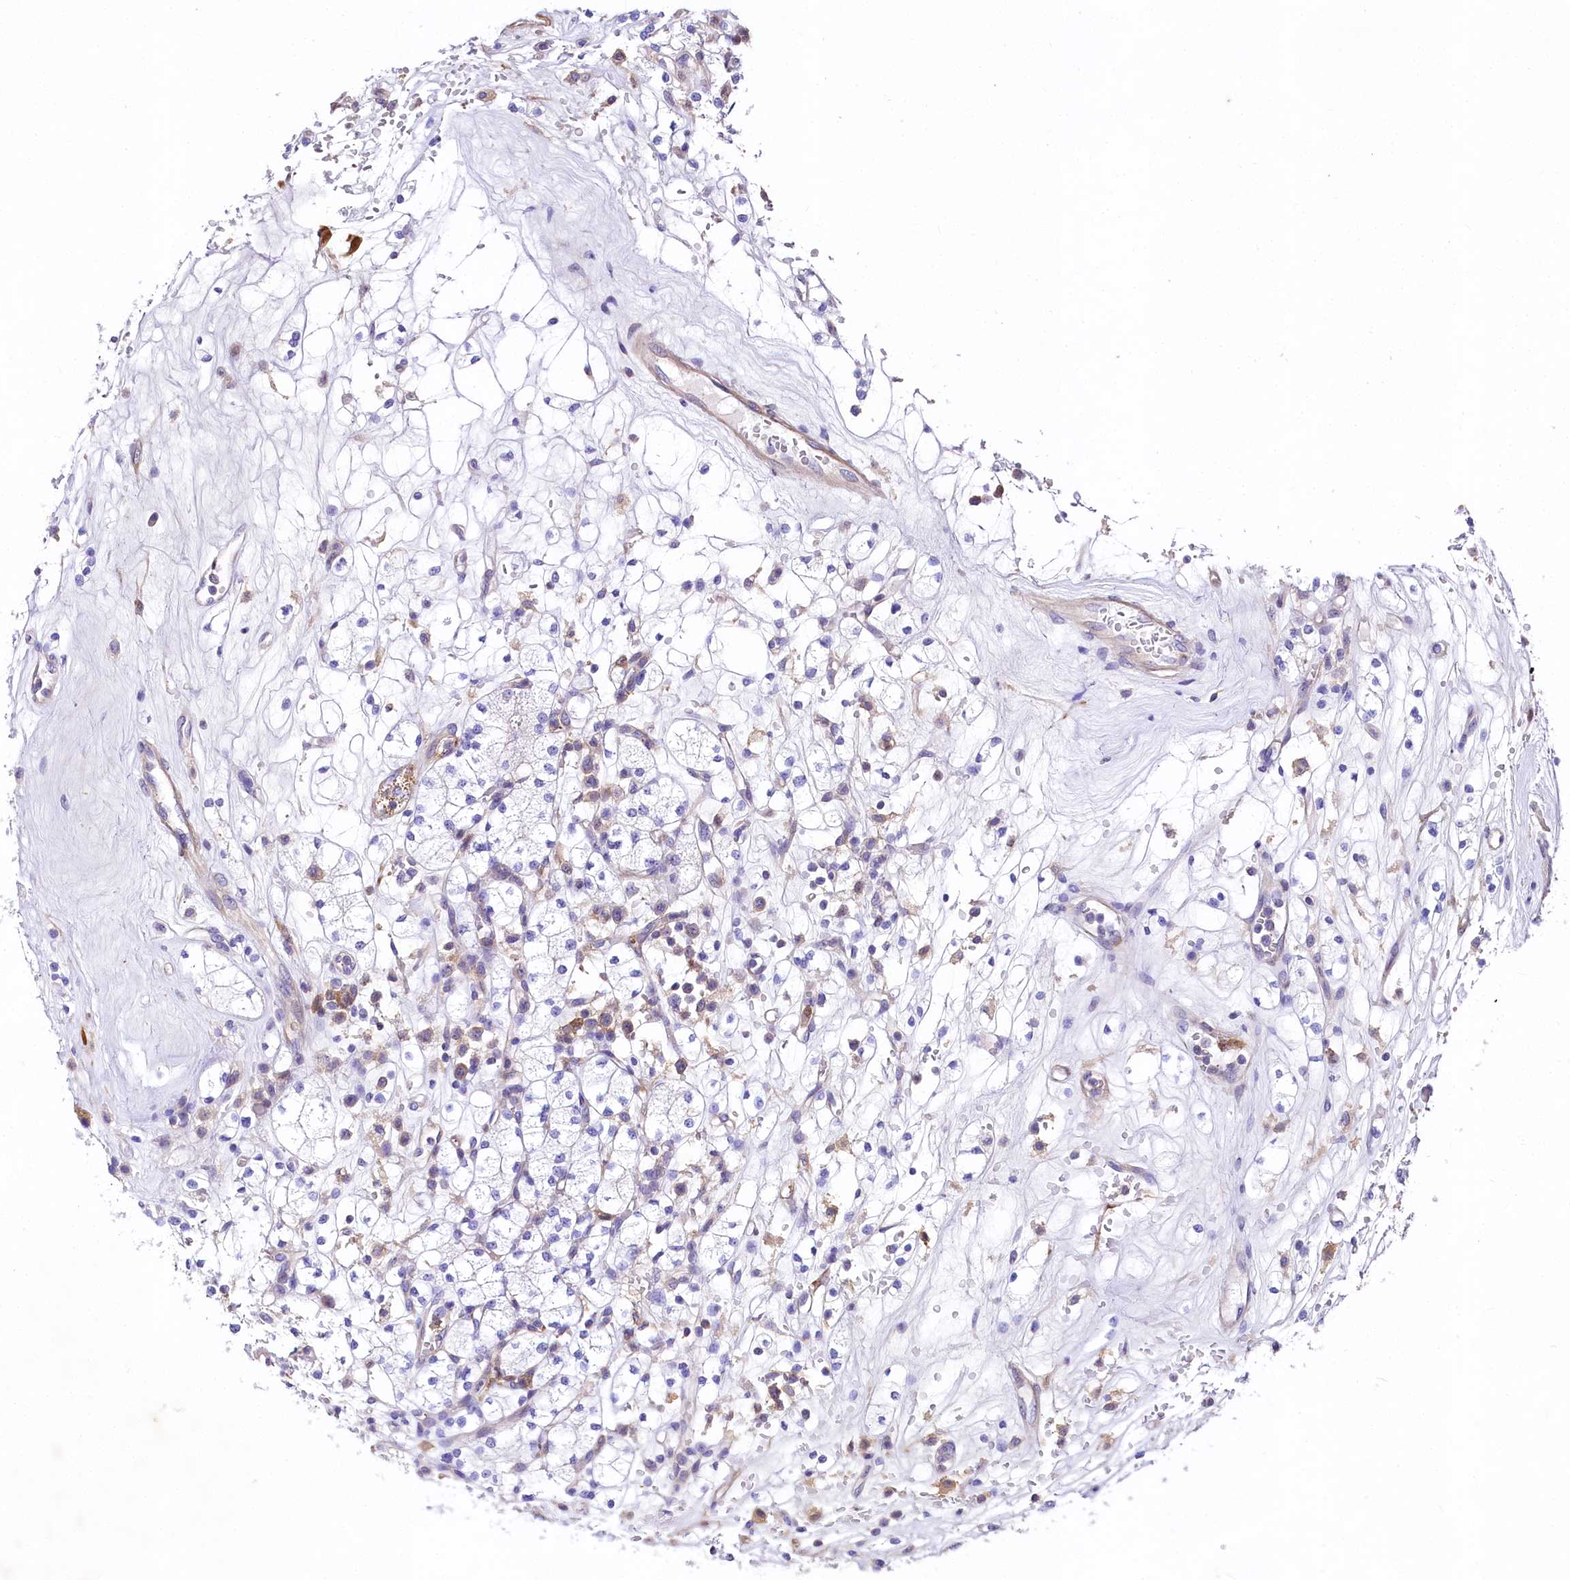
{"staining": {"intensity": "negative", "quantity": "none", "location": "none"}, "tissue": "renal cancer", "cell_type": "Tumor cells", "image_type": "cancer", "snomed": [{"axis": "morphology", "description": "Adenocarcinoma, NOS"}, {"axis": "topography", "description": "Kidney"}], "caption": "Protein analysis of adenocarcinoma (renal) exhibits no significant expression in tumor cells. The staining is performed using DAB brown chromogen with nuclei counter-stained in using hematoxylin.", "gene": "FCHSD2", "patient": {"sex": "male", "age": 77}}